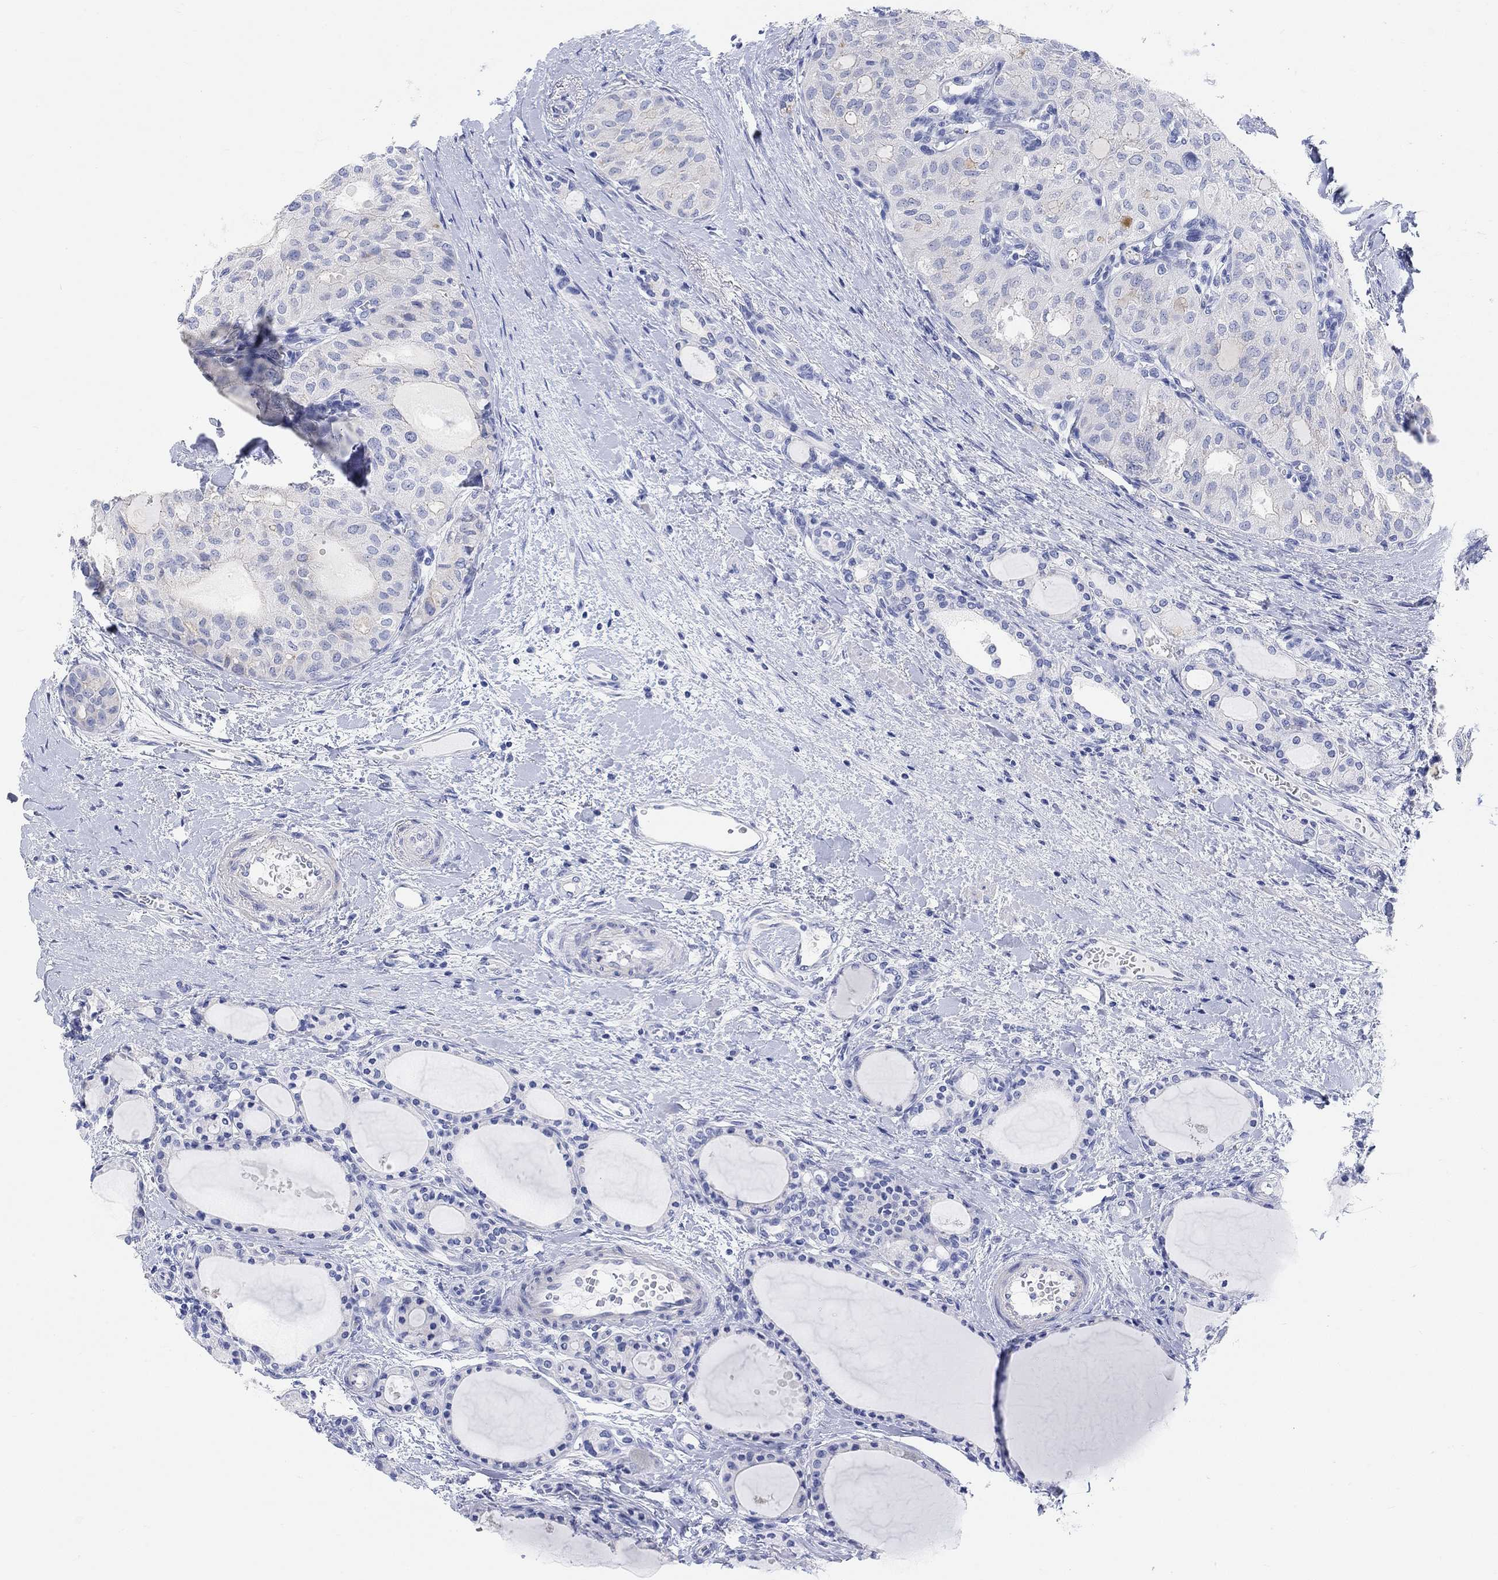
{"staining": {"intensity": "negative", "quantity": "none", "location": "none"}, "tissue": "thyroid cancer", "cell_type": "Tumor cells", "image_type": "cancer", "snomed": [{"axis": "morphology", "description": "Follicular adenoma carcinoma, NOS"}, {"axis": "topography", "description": "Thyroid gland"}], "caption": "High magnification brightfield microscopy of thyroid cancer (follicular adenoma carcinoma) stained with DAB (brown) and counterstained with hematoxylin (blue): tumor cells show no significant expression.", "gene": "XIRP2", "patient": {"sex": "male", "age": 75}}